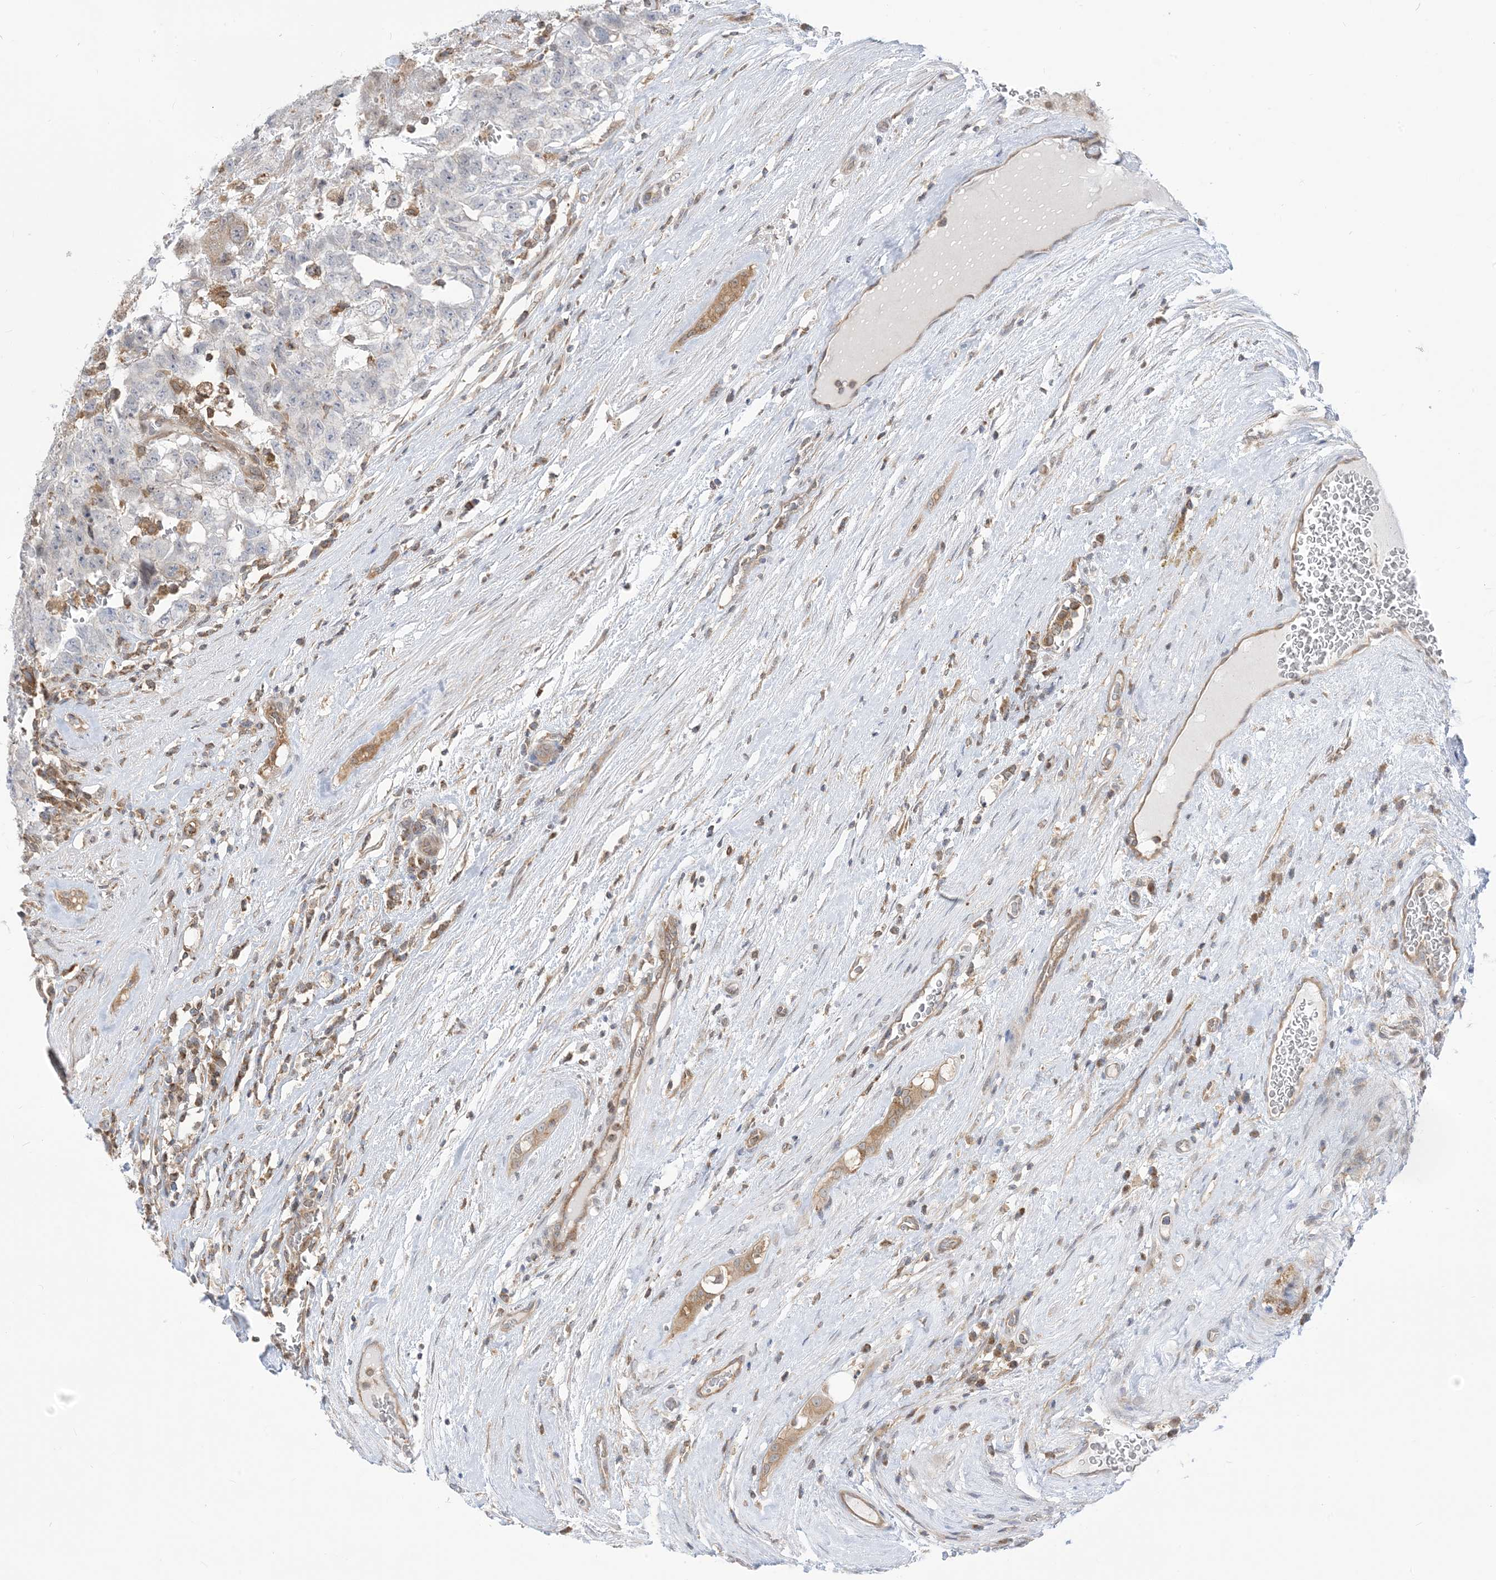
{"staining": {"intensity": "negative", "quantity": "none", "location": "none"}, "tissue": "testis cancer", "cell_type": "Tumor cells", "image_type": "cancer", "snomed": [{"axis": "morphology", "description": "Carcinoma, Embryonal, NOS"}, {"axis": "topography", "description": "Testis"}], "caption": "This is a photomicrograph of IHC staining of embryonal carcinoma (testis), which shows no expression in tumor cells.", "gene": "CASP4", "patient": {"sex": "male", "age": 26}}